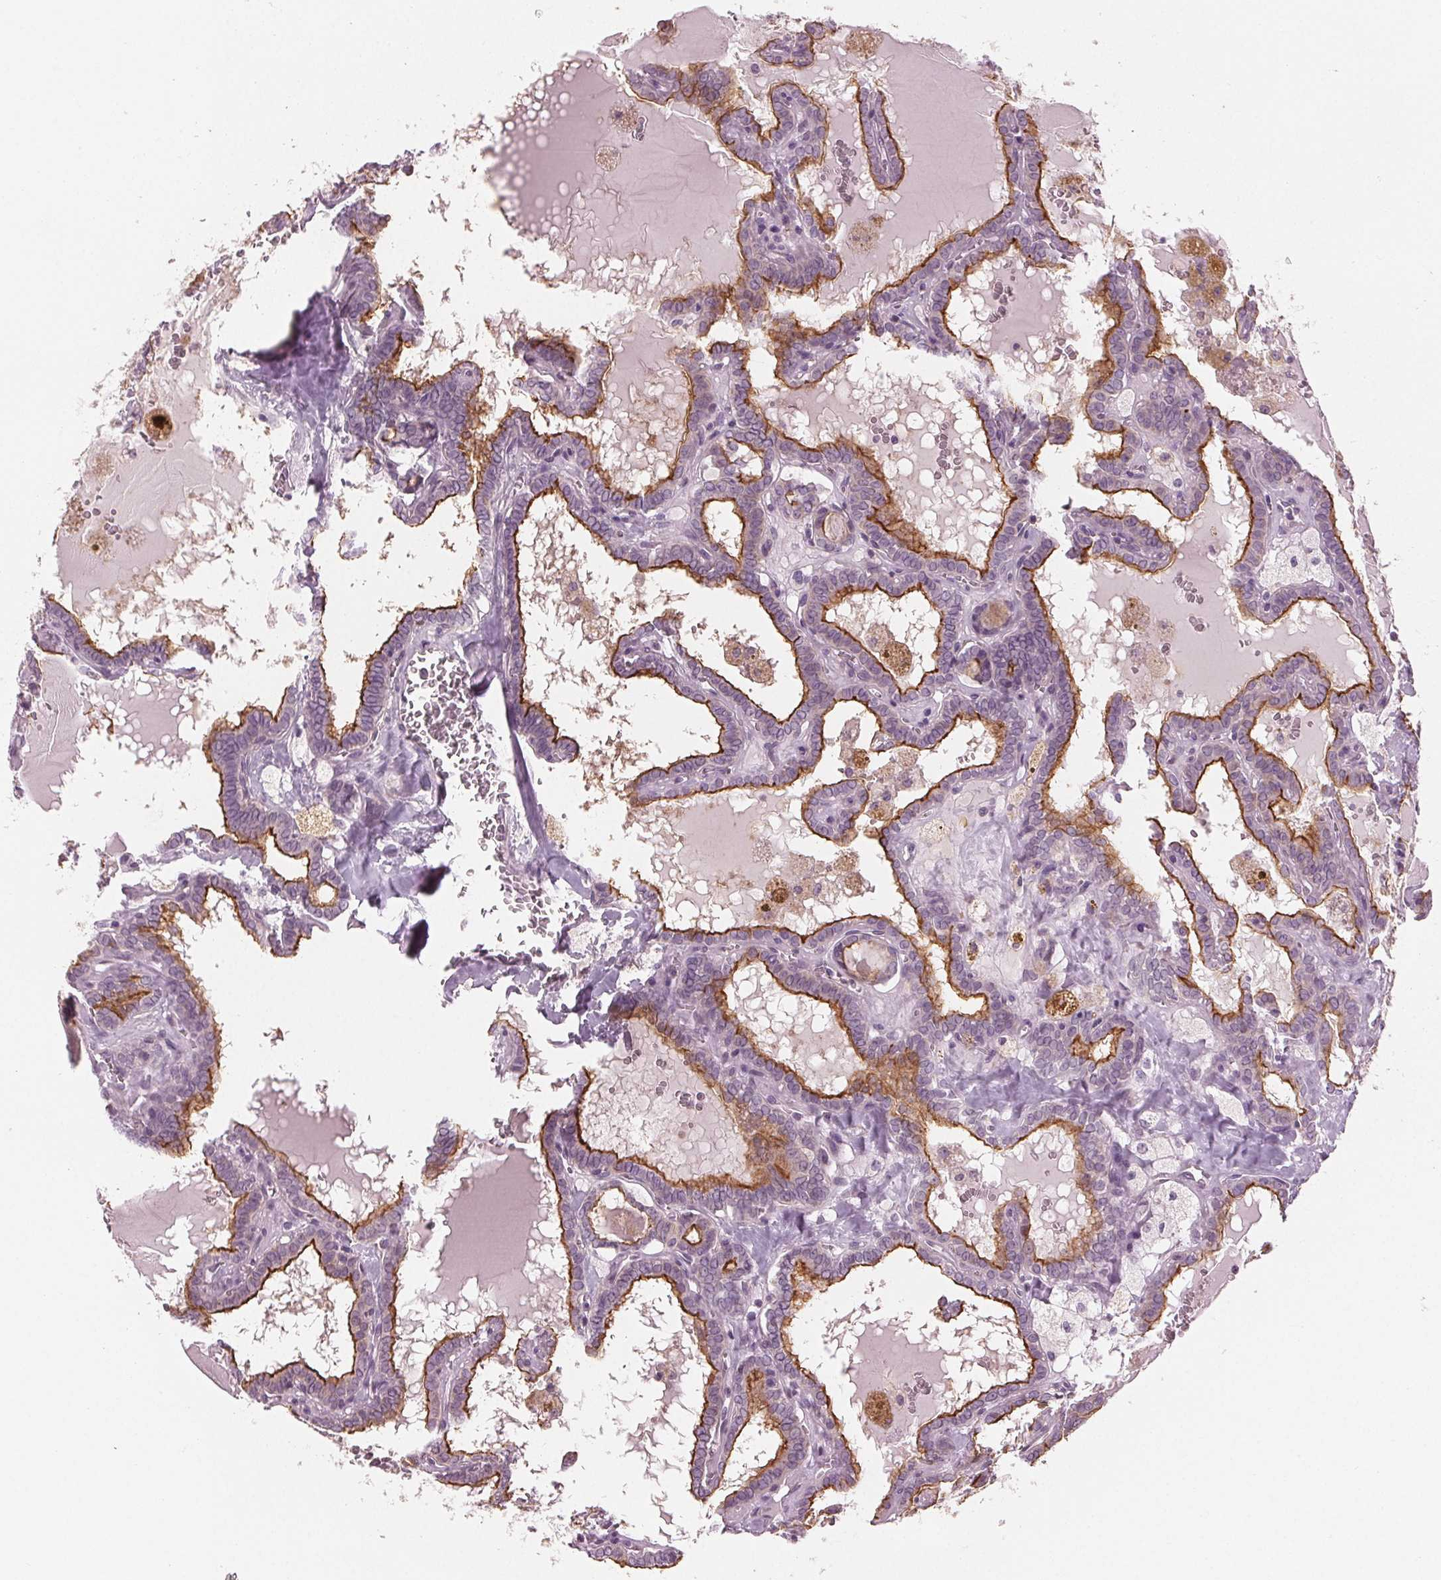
{"staining": {"intensity": "strong", "quantity": "25%-75%", "location": "cytoplasmic/membranous"}, "tissue": "thyroid cancer", "cell_type": "Tumor cells", "image_type": "cancer", "snomed": [{"axis": "morphology", "description": "Papillary adenocarcinoma, NOS"}, {"axis": "topography", "description": "Thyroid gland"}], "caption": "Immunohistochemistry (DAB (3,3'-diaminobenzidine)) staining of thyroid cancer displays strong cytoplasmic/membranous protein staining in approximately 25%-75% of tumor cells. Immunohistochemistry (ihc) stains the protein in brown and the nuclei are stained blue.", "gene": "PRAP1", "patient": {"sex": "female", "age": 39}}